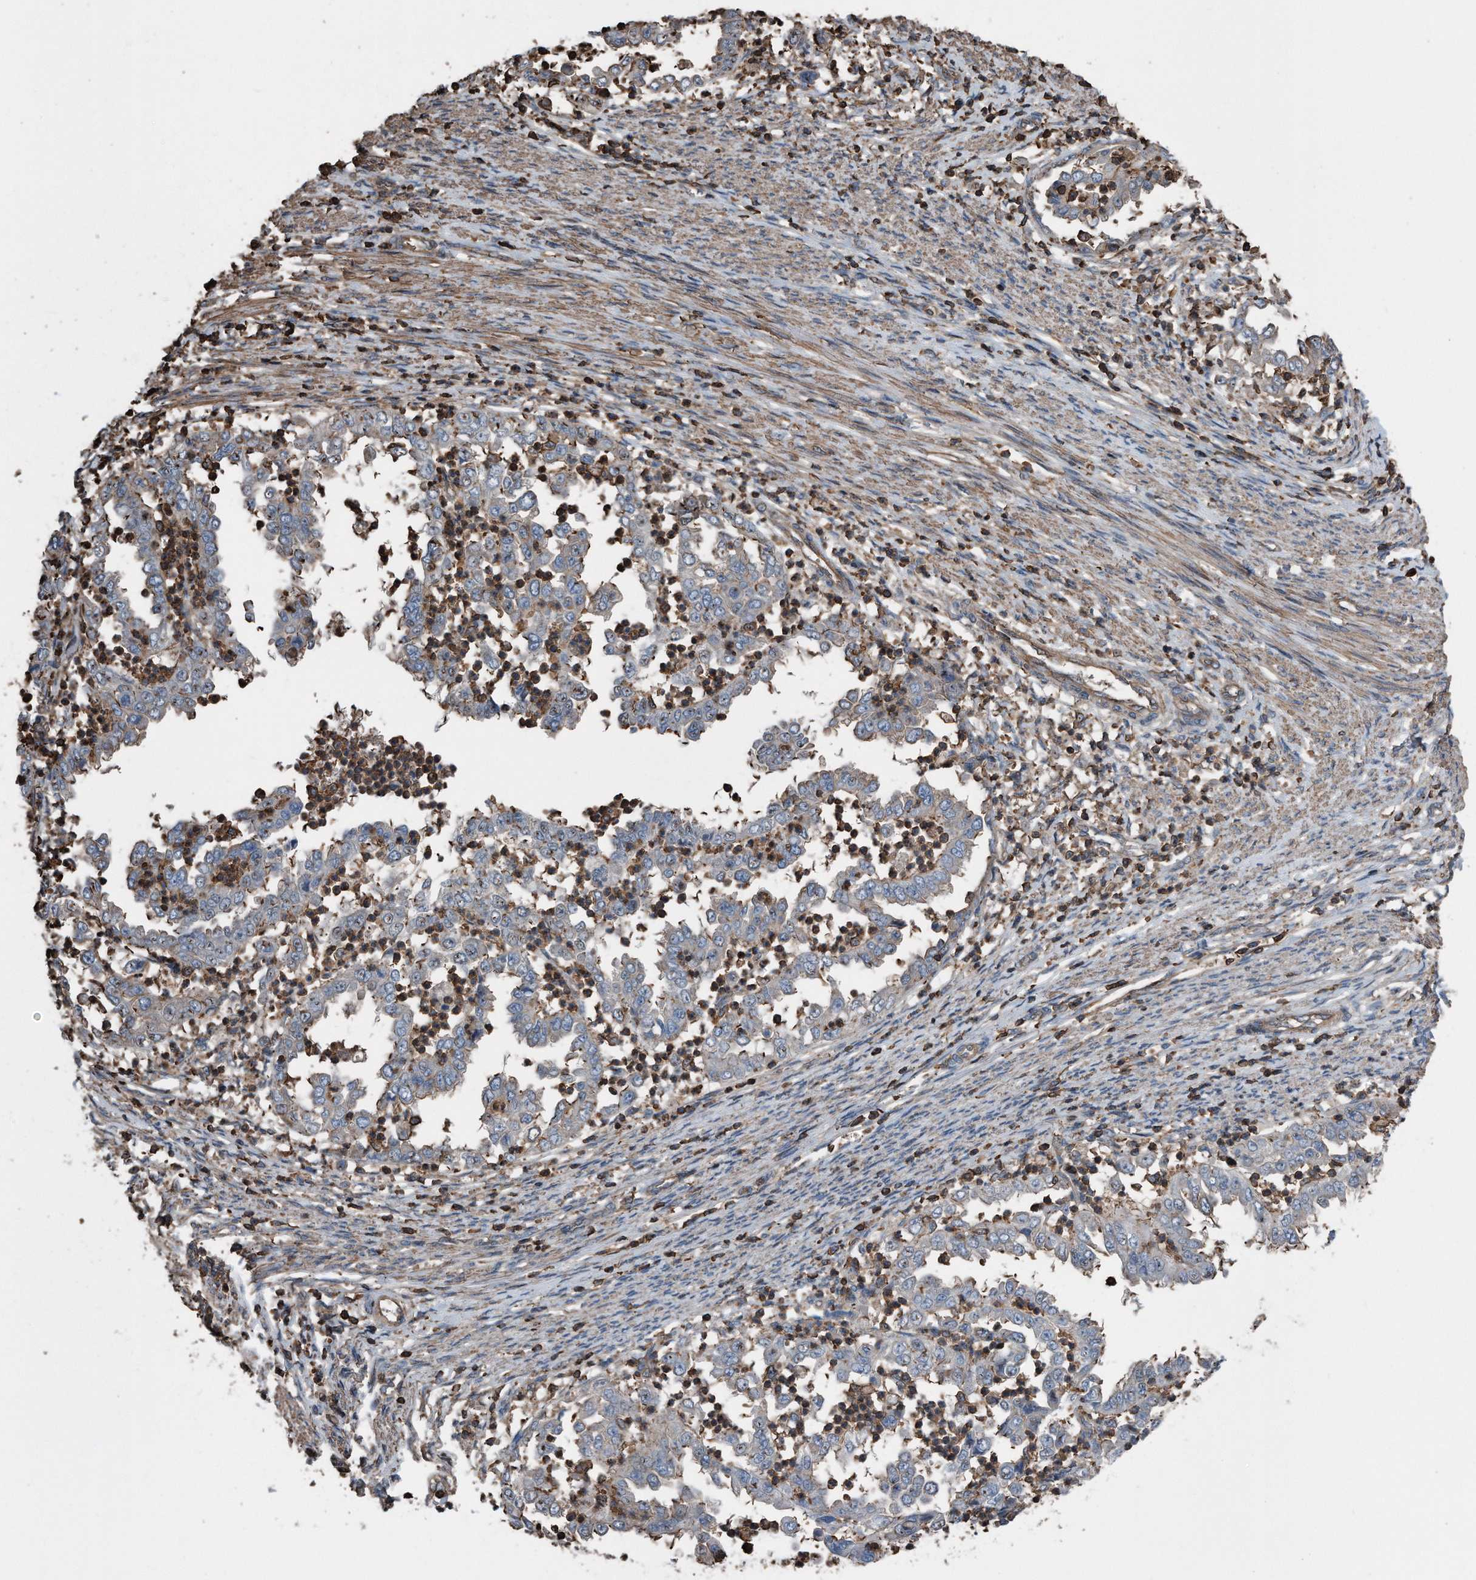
{"staining": {"intensity": "weak", "quantity": "25%-75%", "location": "cytoplasmic/membranous"}, "tissue": "endometrial cancer", "cell_type": "Tumor cells", "image_type": "cancer", "snomed": [{"axis": "morphology", "description": "Adenocarcinoma, NOS"}, {"axis": "topography", "description": "Endometrium"}], "caption": "Endometrial cancer stained for a protein (brown) reveals weak cytoplasmic/membranous positive positivity in about 25%-75% of tumor cells.", "gene": "RSPO3", "patient": {"sex": "female", "age": 85}}